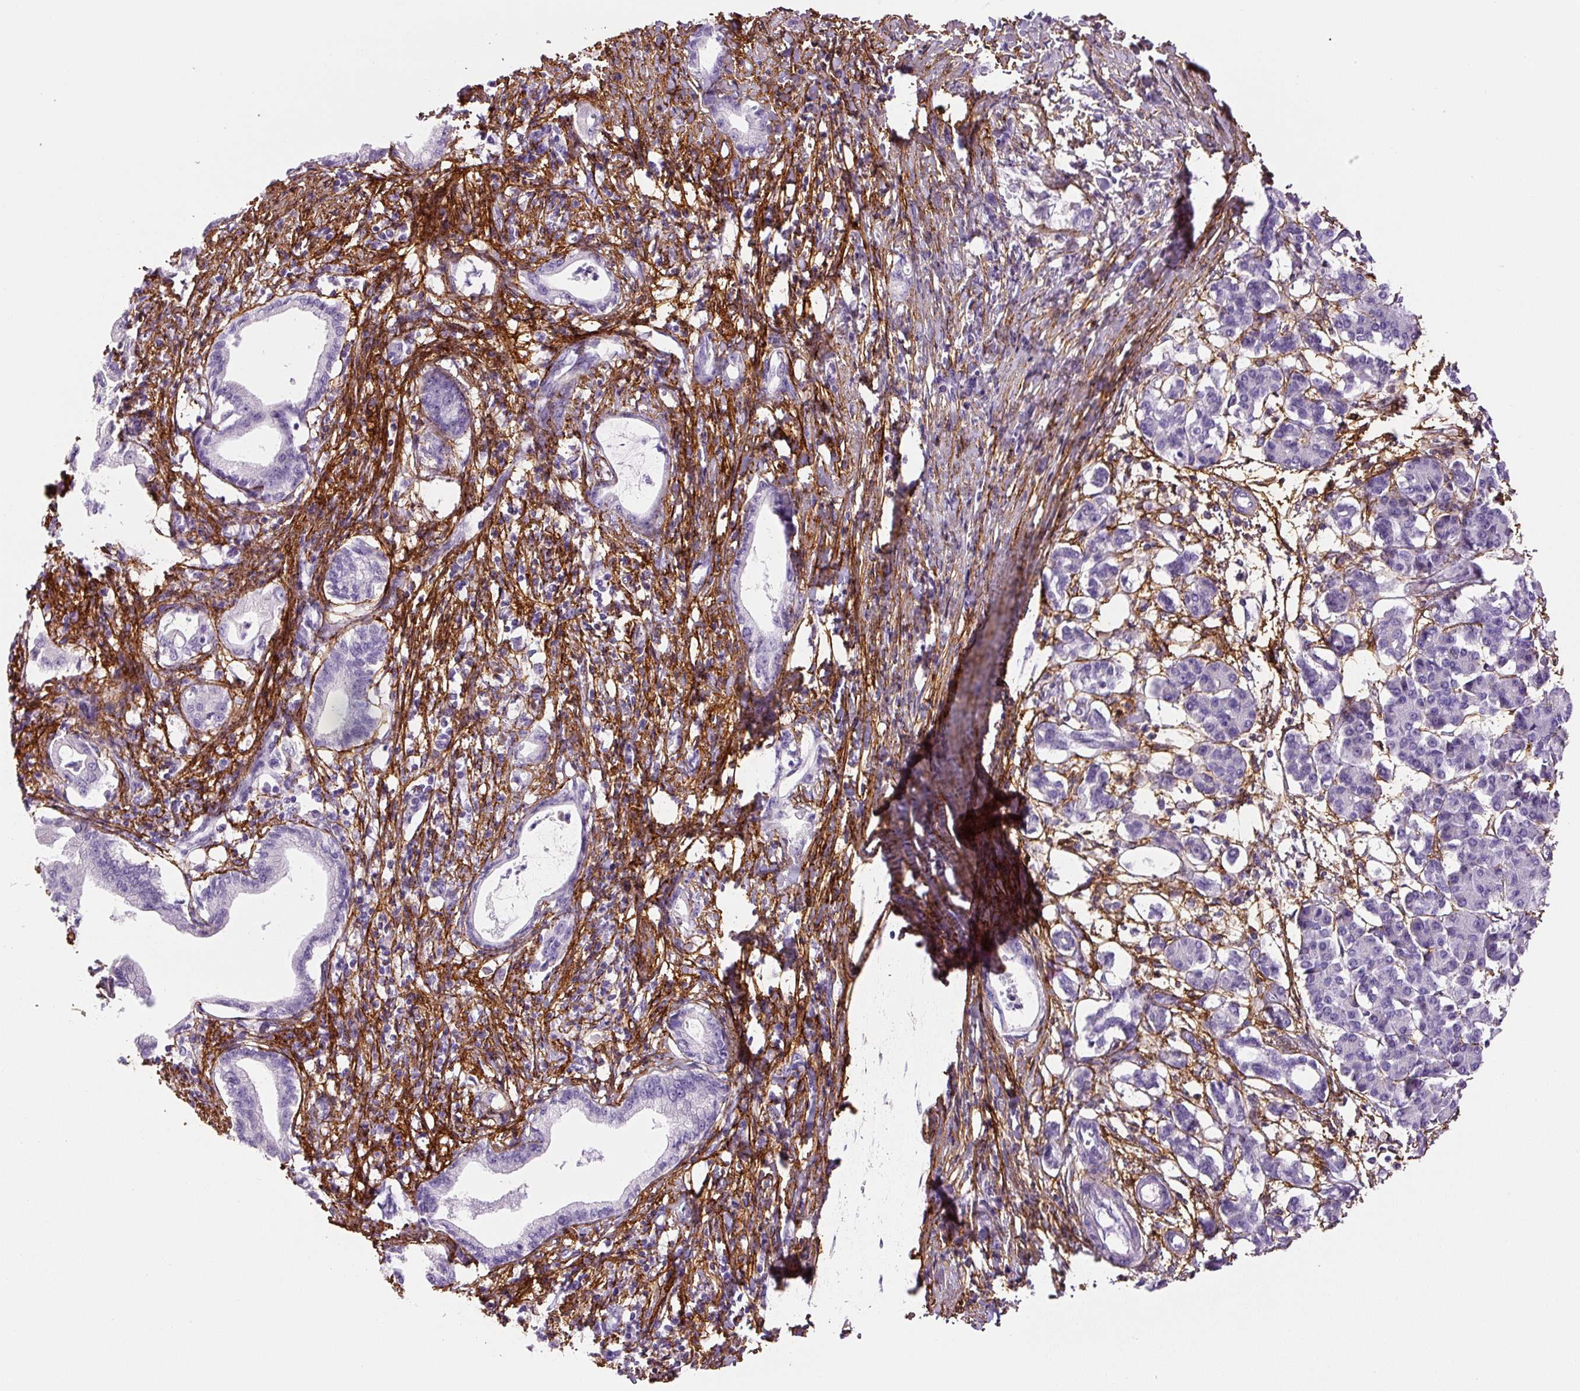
{"staining": {"intensity": "negative", "quantity": "none", "location": "none"}, "tissue": "pancreatic cancer", "cell_type": "Tumor cells", "image_type": "cancer", "snomed": [{"axis": "morphology", "description": "Adenocarcinoma, NOS"}, {"axis": "topography", "description": "Pancreas"}], "caption": "Human adenocarcinoma (pancreatic) stained for a protein using immunohistochemistry shows no expression in tumor cells.", "gene": "FBN1", "patient": {"sex": "female", "age": 55}}